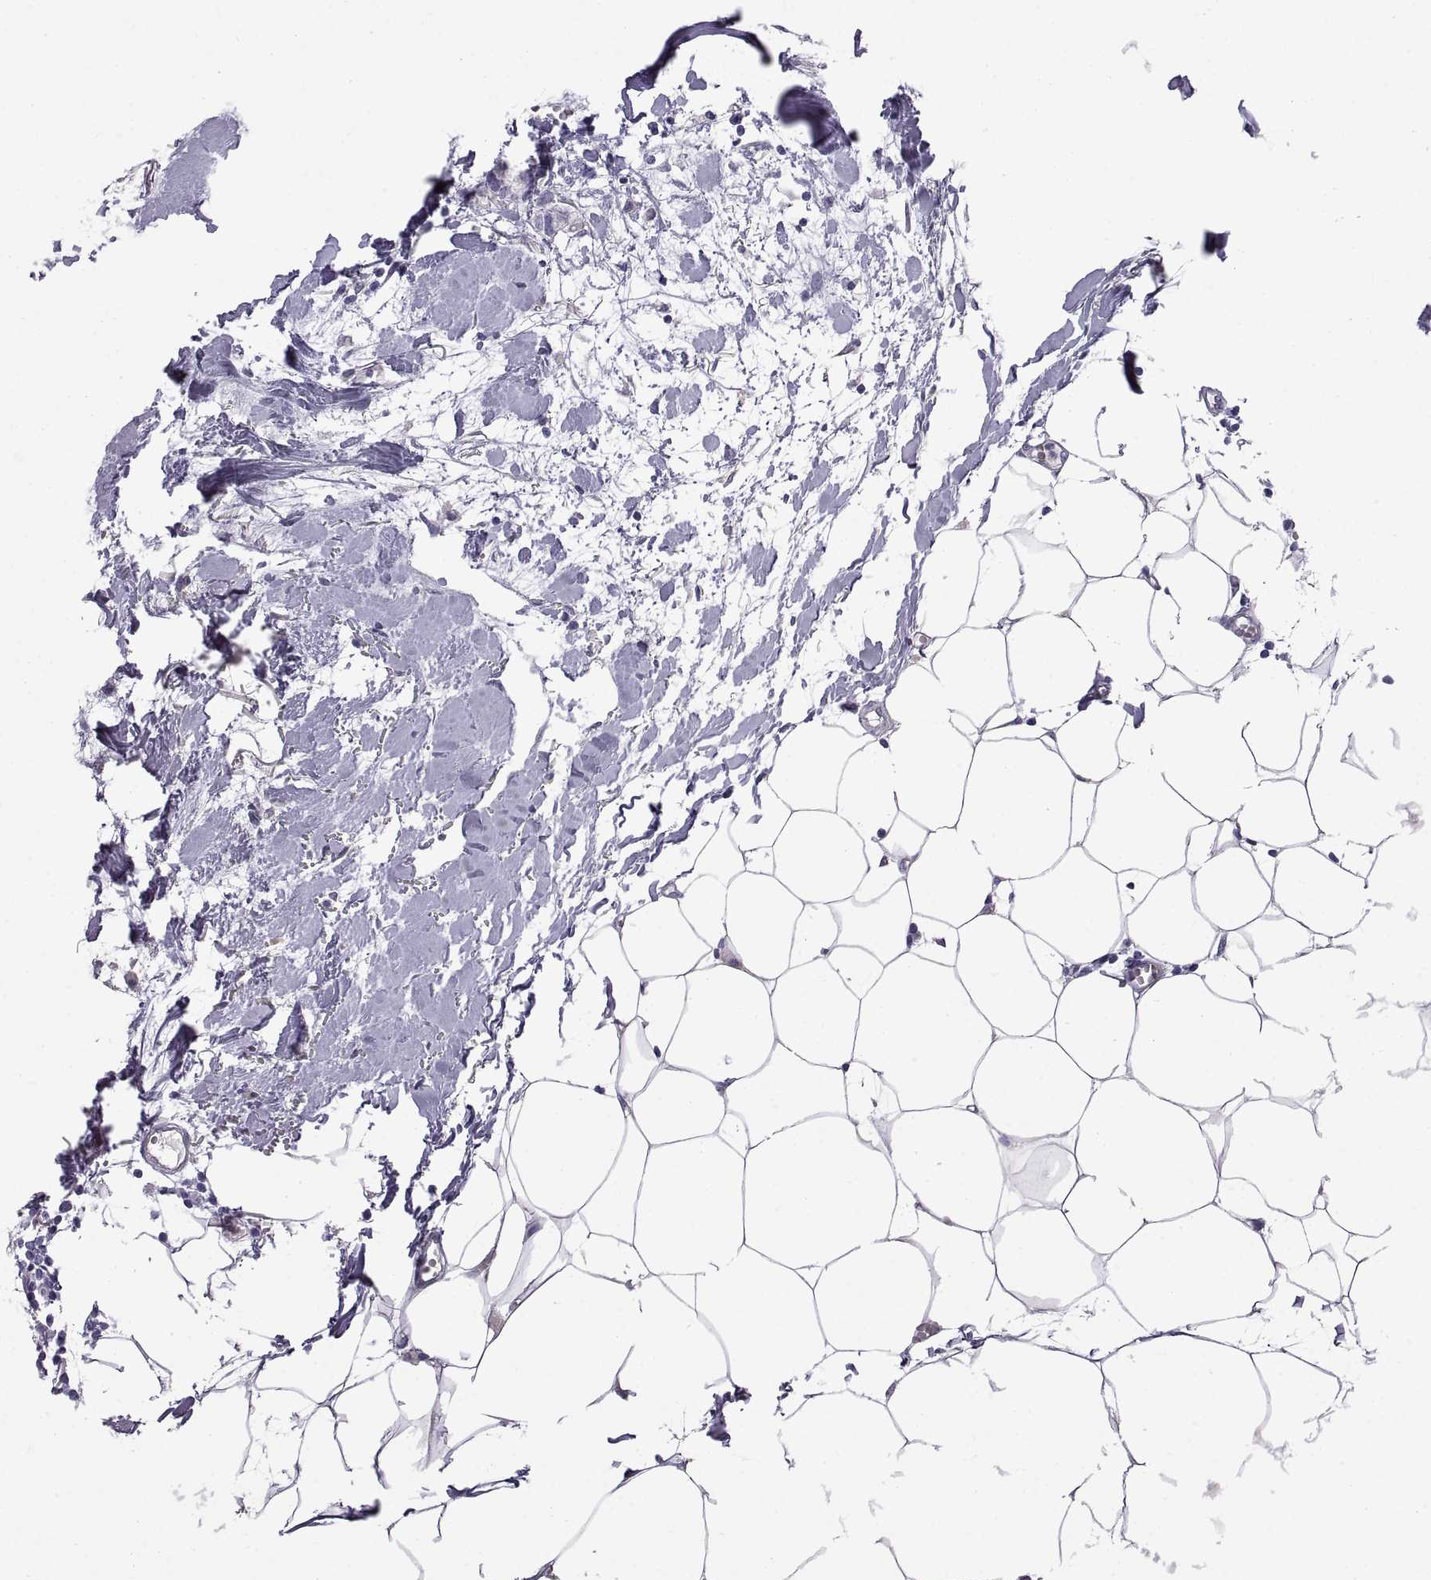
{"staining": {"intensity": "negative", "quantity": "none", "location": "none"}, "tissue": "breast cancer", "cell_type": "Tumor cells", "image_type": "cancer", "snomed": [{"axis": "morphology", "description": "Duct carcinoma"}, {"axis": "topography", "description": "Breast"}], "caption": "Tumor cells show no significant positivity in infiltrating ductal carcinoma (breast). (Stains: DAB IHC with hematoxylin counter stain, Microscopy: brightfield microscopy at high magnification).", "gene": "SPDYE1", "patient": {"sex": "female", "age": 85}}